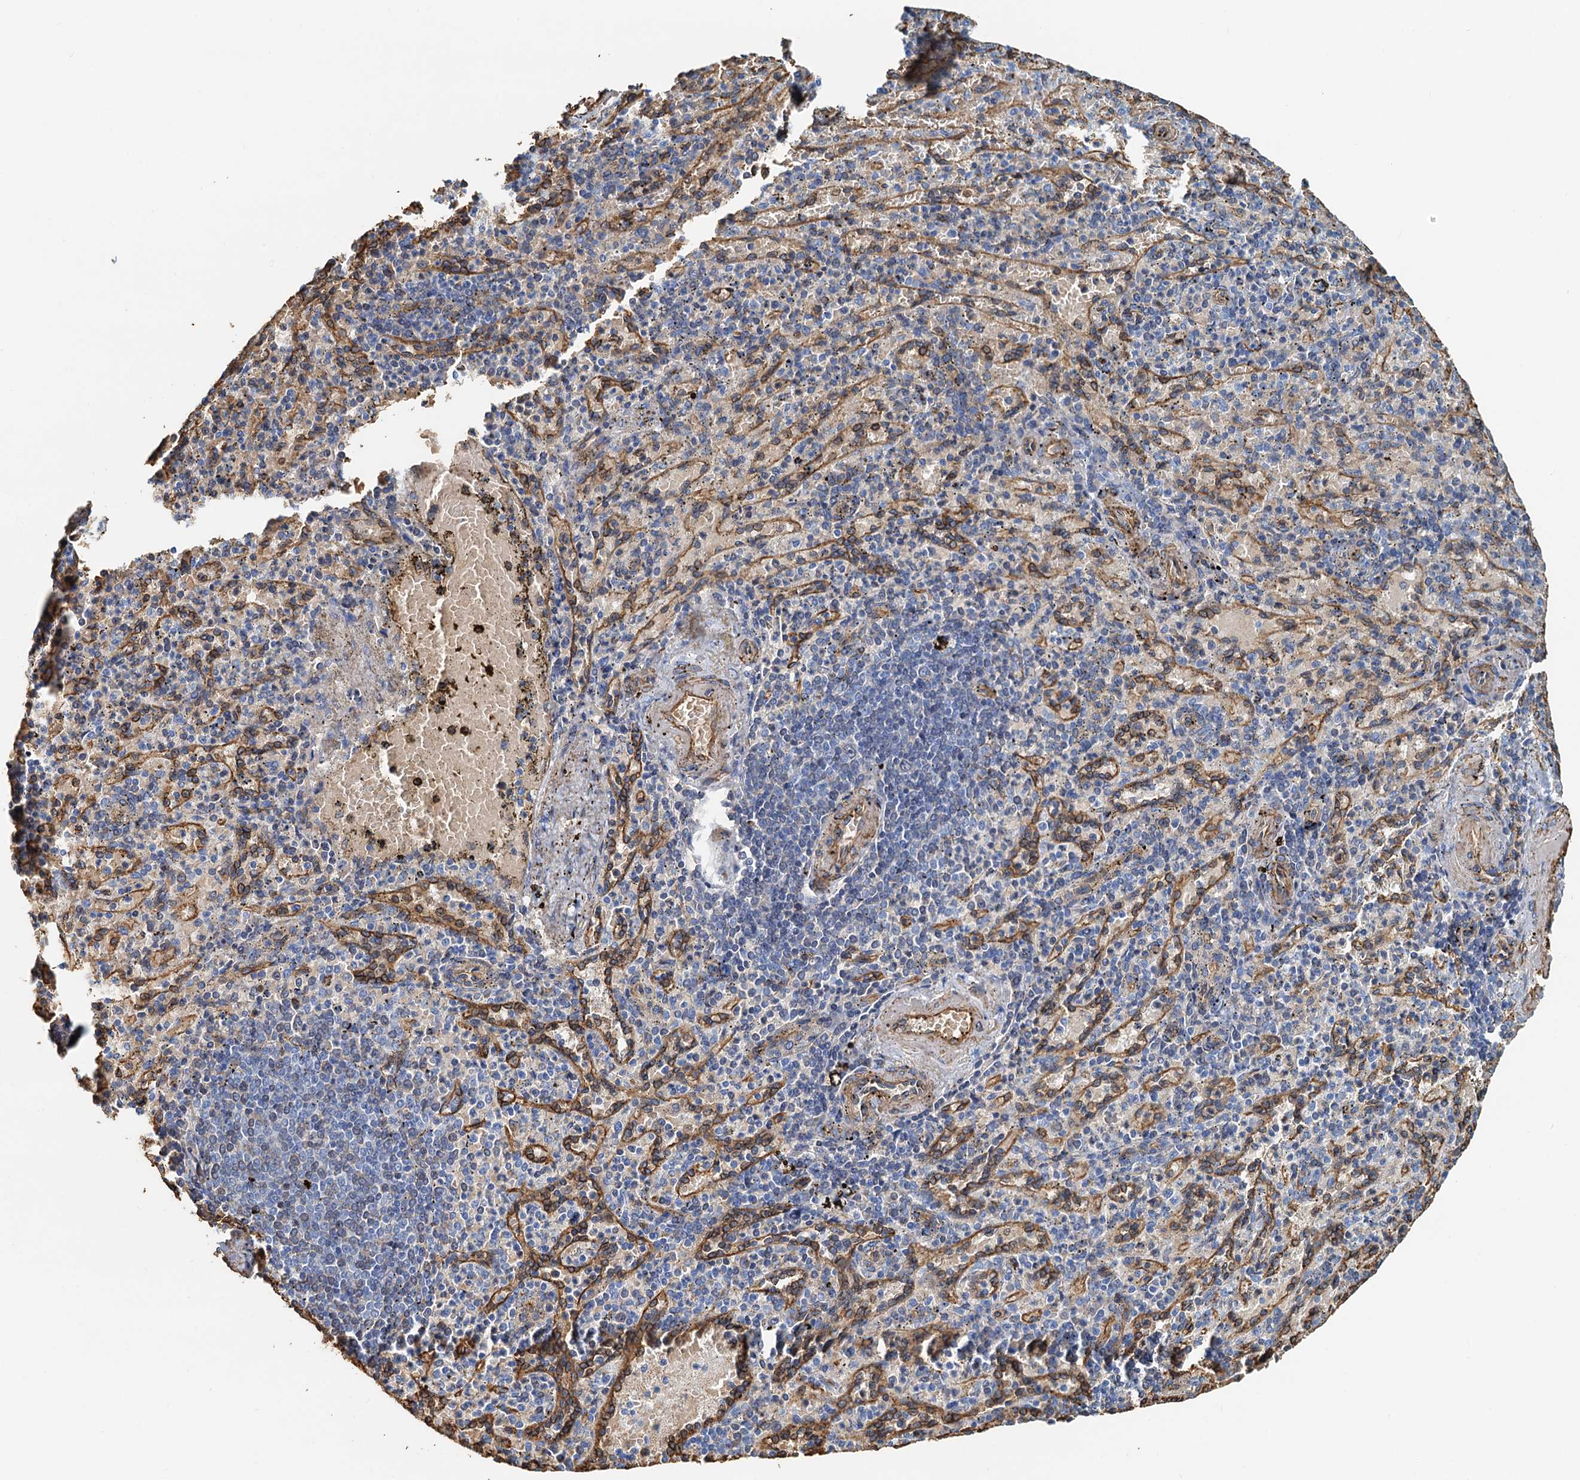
{"staining": {"intensity": "negative", "quantity": "none", "location": "none"}, "tissue": "spleen", "cell_type": "Cells in red pulp", "image_type": "normal", "snomed": [{"axis": "morphology", "description": "Normal tissue, NOS"}, {"axis": "topography", "description": "Spleen"}], "caption": "A histopathology image of human spleen is negative for staining in cells in red pulp. (Immunohistochemistry (ihc), brightfield microscopy, high magnification).", "gene": "DGKG", "patient": {"sex": "female", "age": 74}}